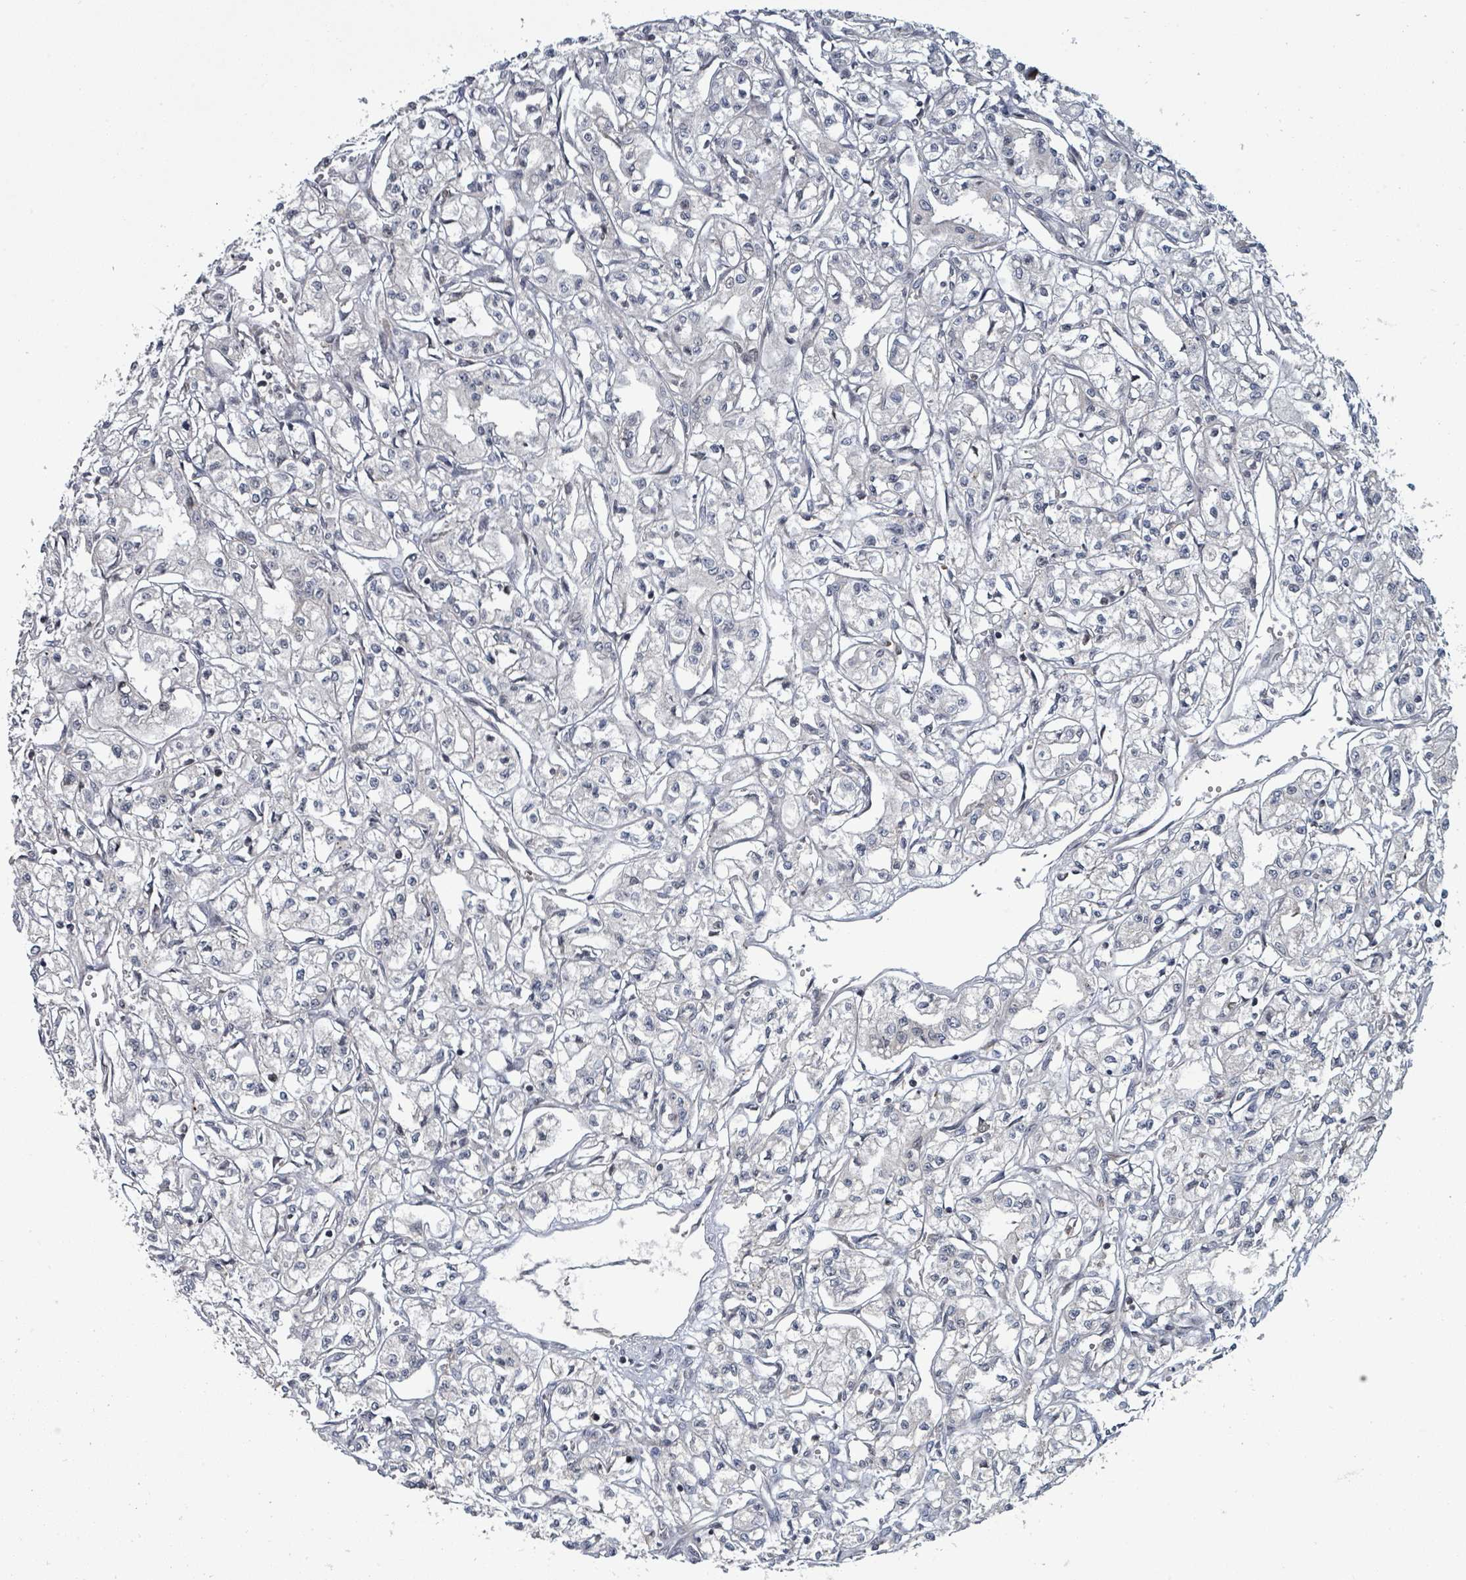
{"staining": {"intensity": "negative", "quantity": "none", "location": "none"}, "tissue": "renal cancer", "cell_type": "Tumor cells", "image_type": "cancer", "snomed": [{"axis": "morphology", "description": "Adenocarcinoma, NOS"}, {"axis": "topography", "description": "Kidney"}], "caption": "Human renal adenocarcinoma stained for a protein using immunohistochemistry demonstrates no staining in tumor cells.", "gene": "GTF3C1", "patient": {"sex": "male", "age": 56}}